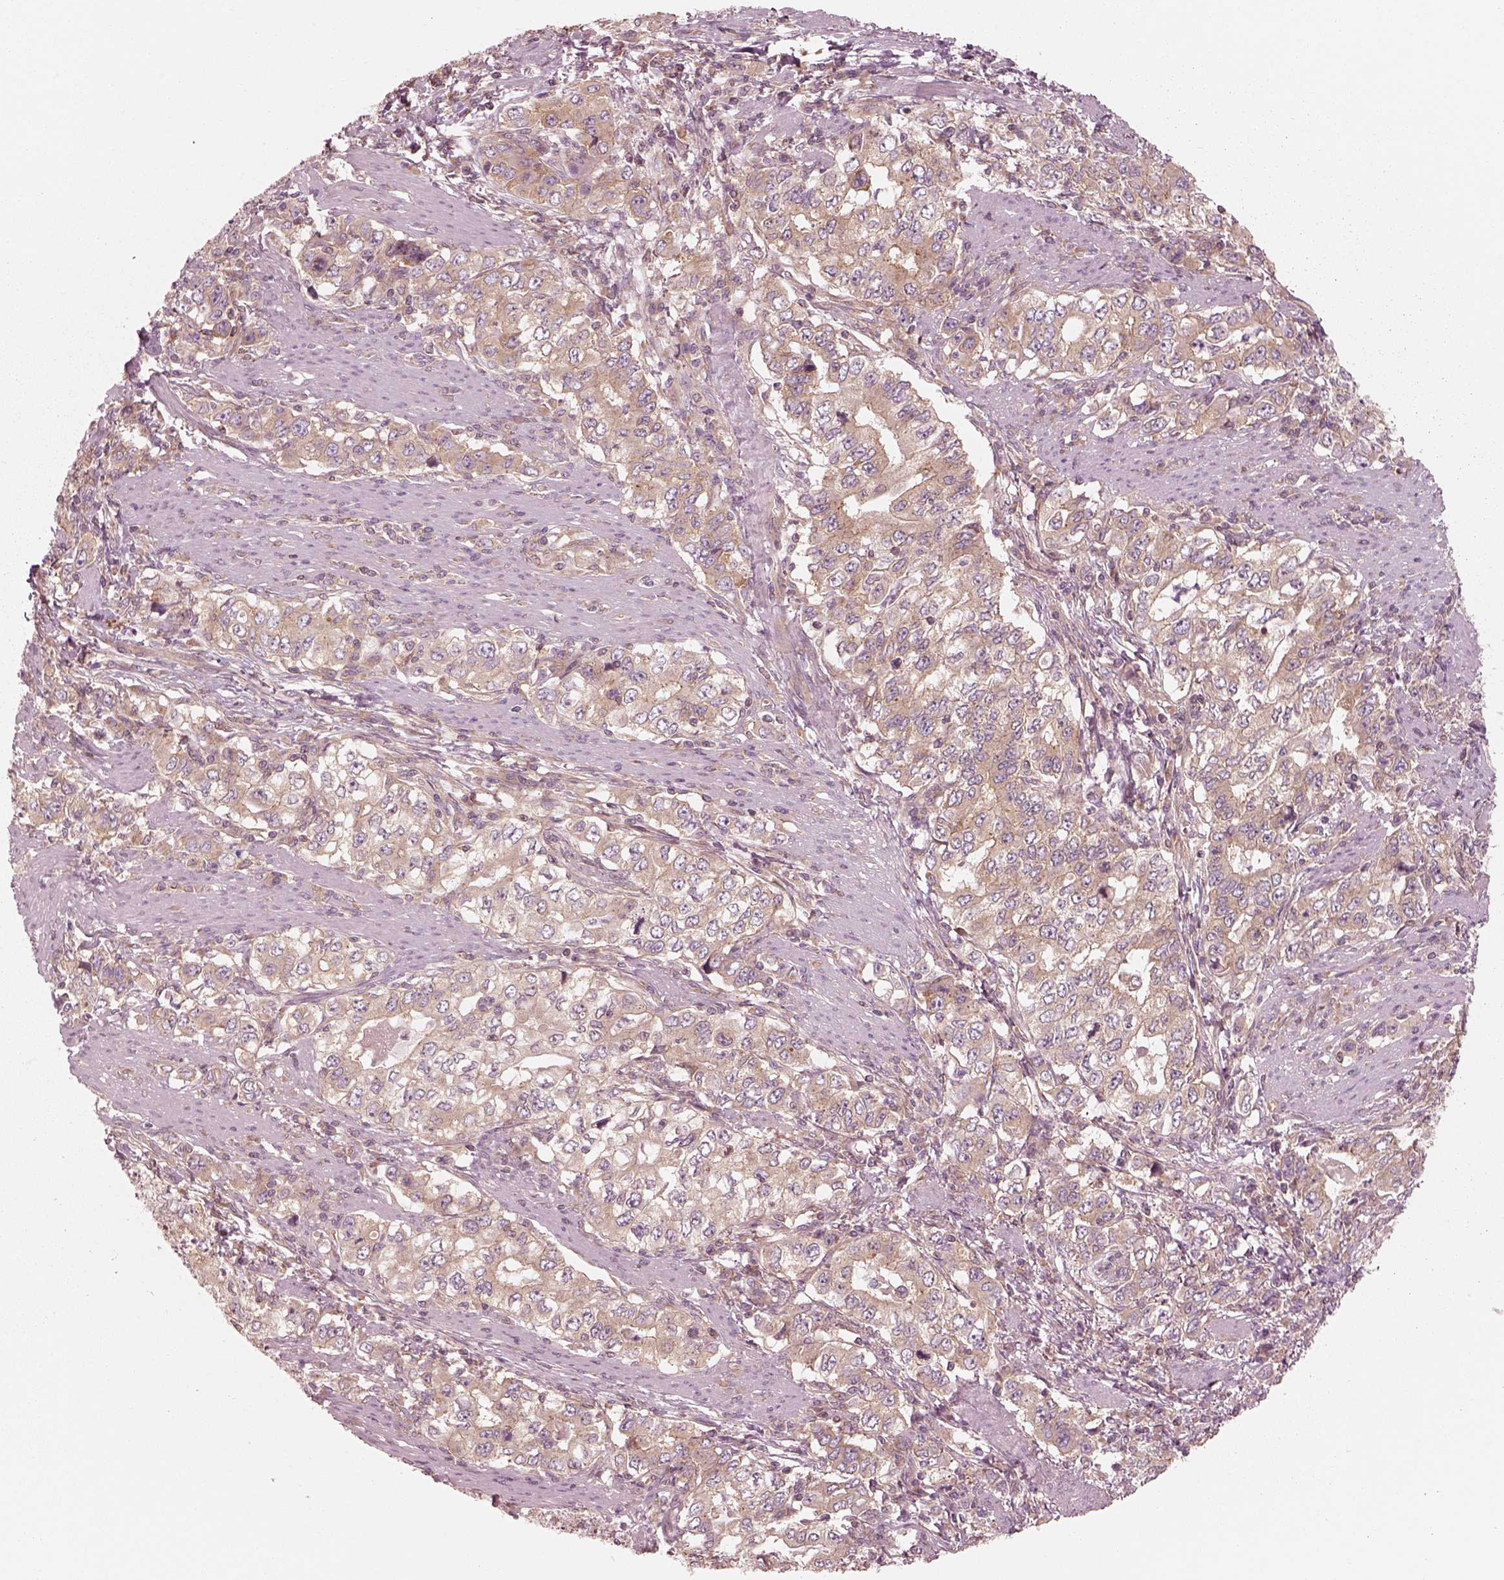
{"staining": {"intensity": "moderate", "quantity": ">75%", "location": "cytoplasmic/membranous"}, "tissue": "stomach cancer", "cell_type": "Tumor cells", "image_type": "cancer", "snomed": [{"axis": "morphology", "description": "Adenocarcinoma, NOS"}, {"axis": "topography", "description": "Stomach, lower"}], "caption": "Brown immunohistochemical staining in human stomach cancer (adenocarcinoma) displays moderate cytoplasmic/membranous expression in approximately >75% of tumor cells.", "gene": "CNOT2", "patient": {"sex": "female", "age": 72}}